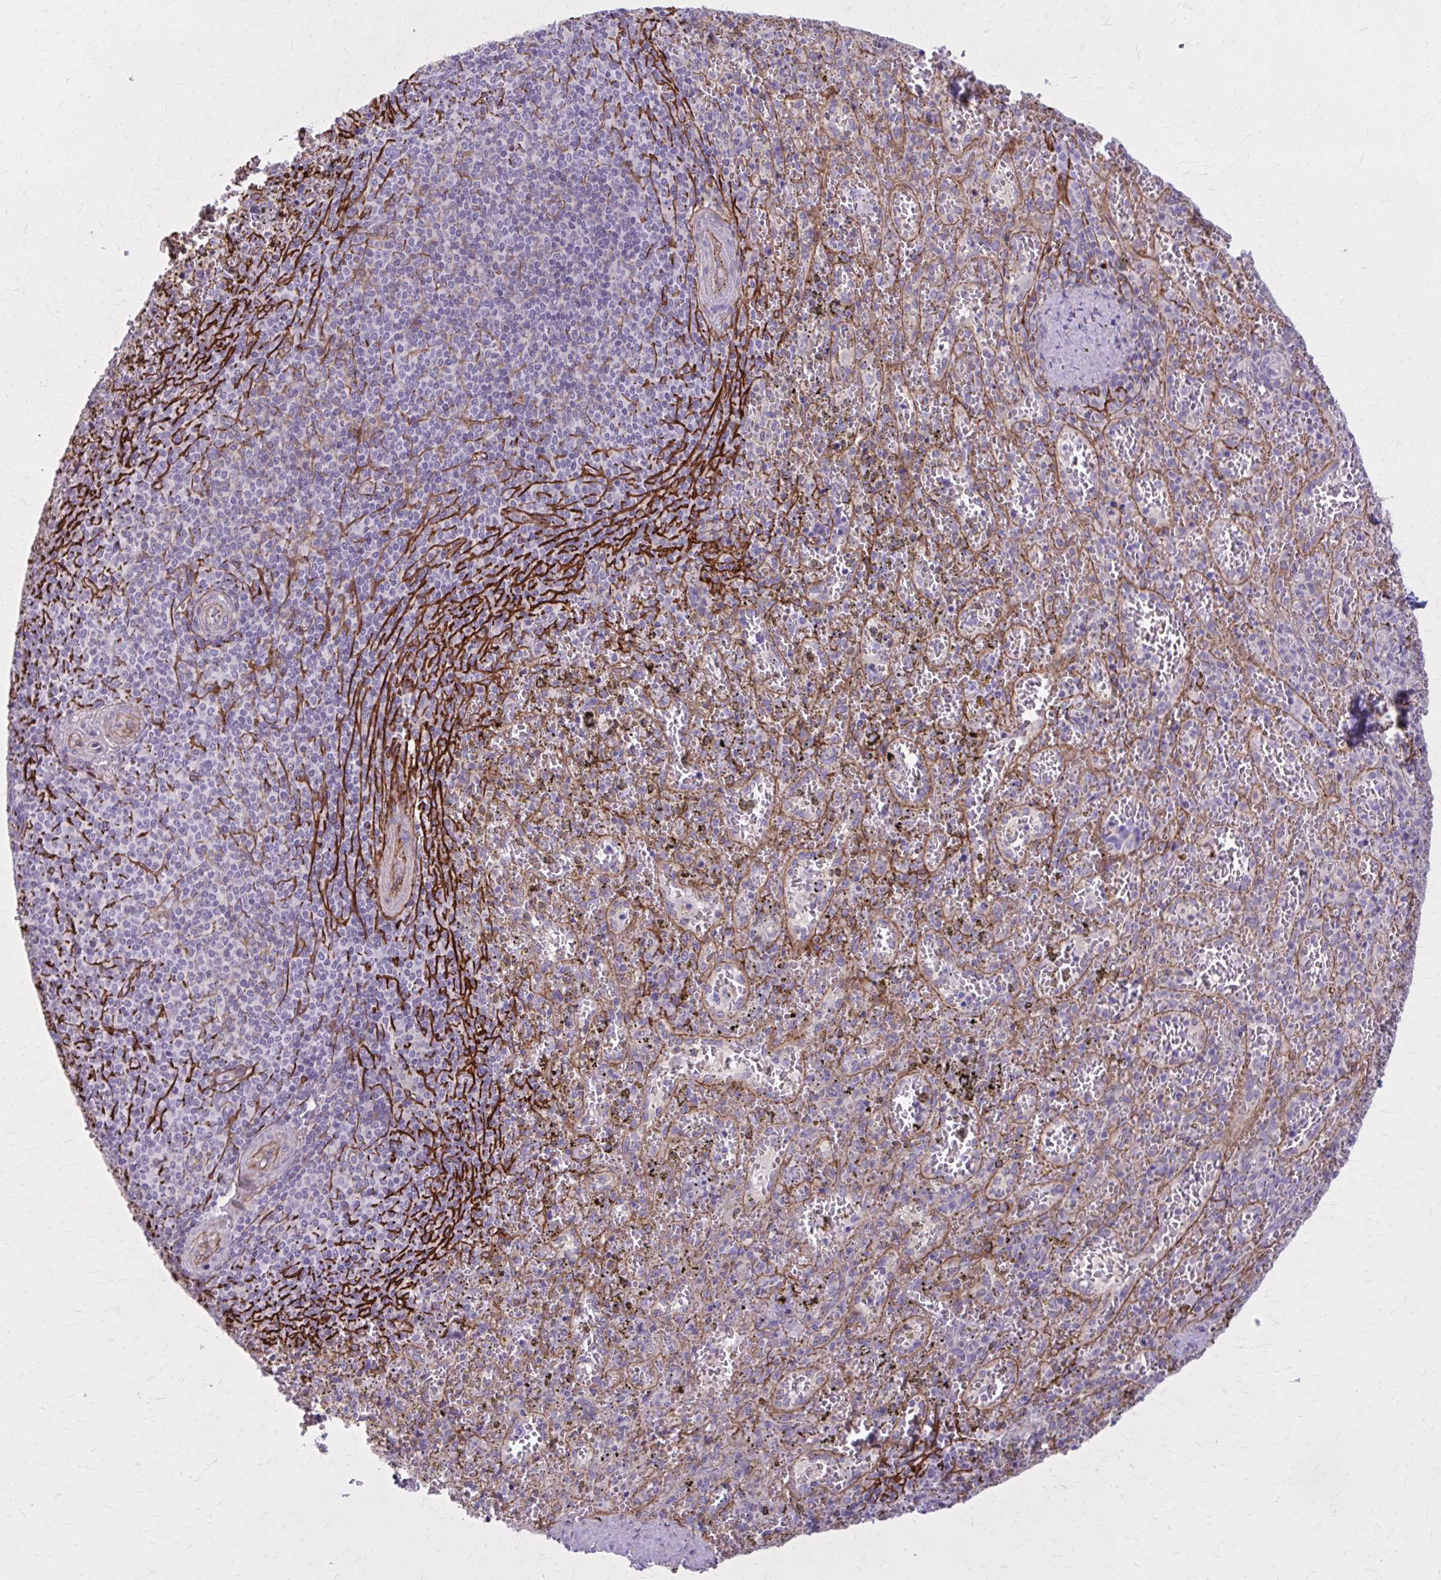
{"staining": {"intensity": "negative", "quantity": "none", "location": "none"}, "tissue": "spleen", "cell_type": "Cells in red pulp", "image_type": "normal", "snomed": [{"axis": "morphology", "description": "Normal tissue, NOS"}, {"axis": "topography", "description": "Spleen"}], "caption": "A photomicrograph of spleen stained for a protein displays no brown staining in cells in red pulp.", "gene": "ZDHHC7", "patient": {"sex": "female", "age": 50}}